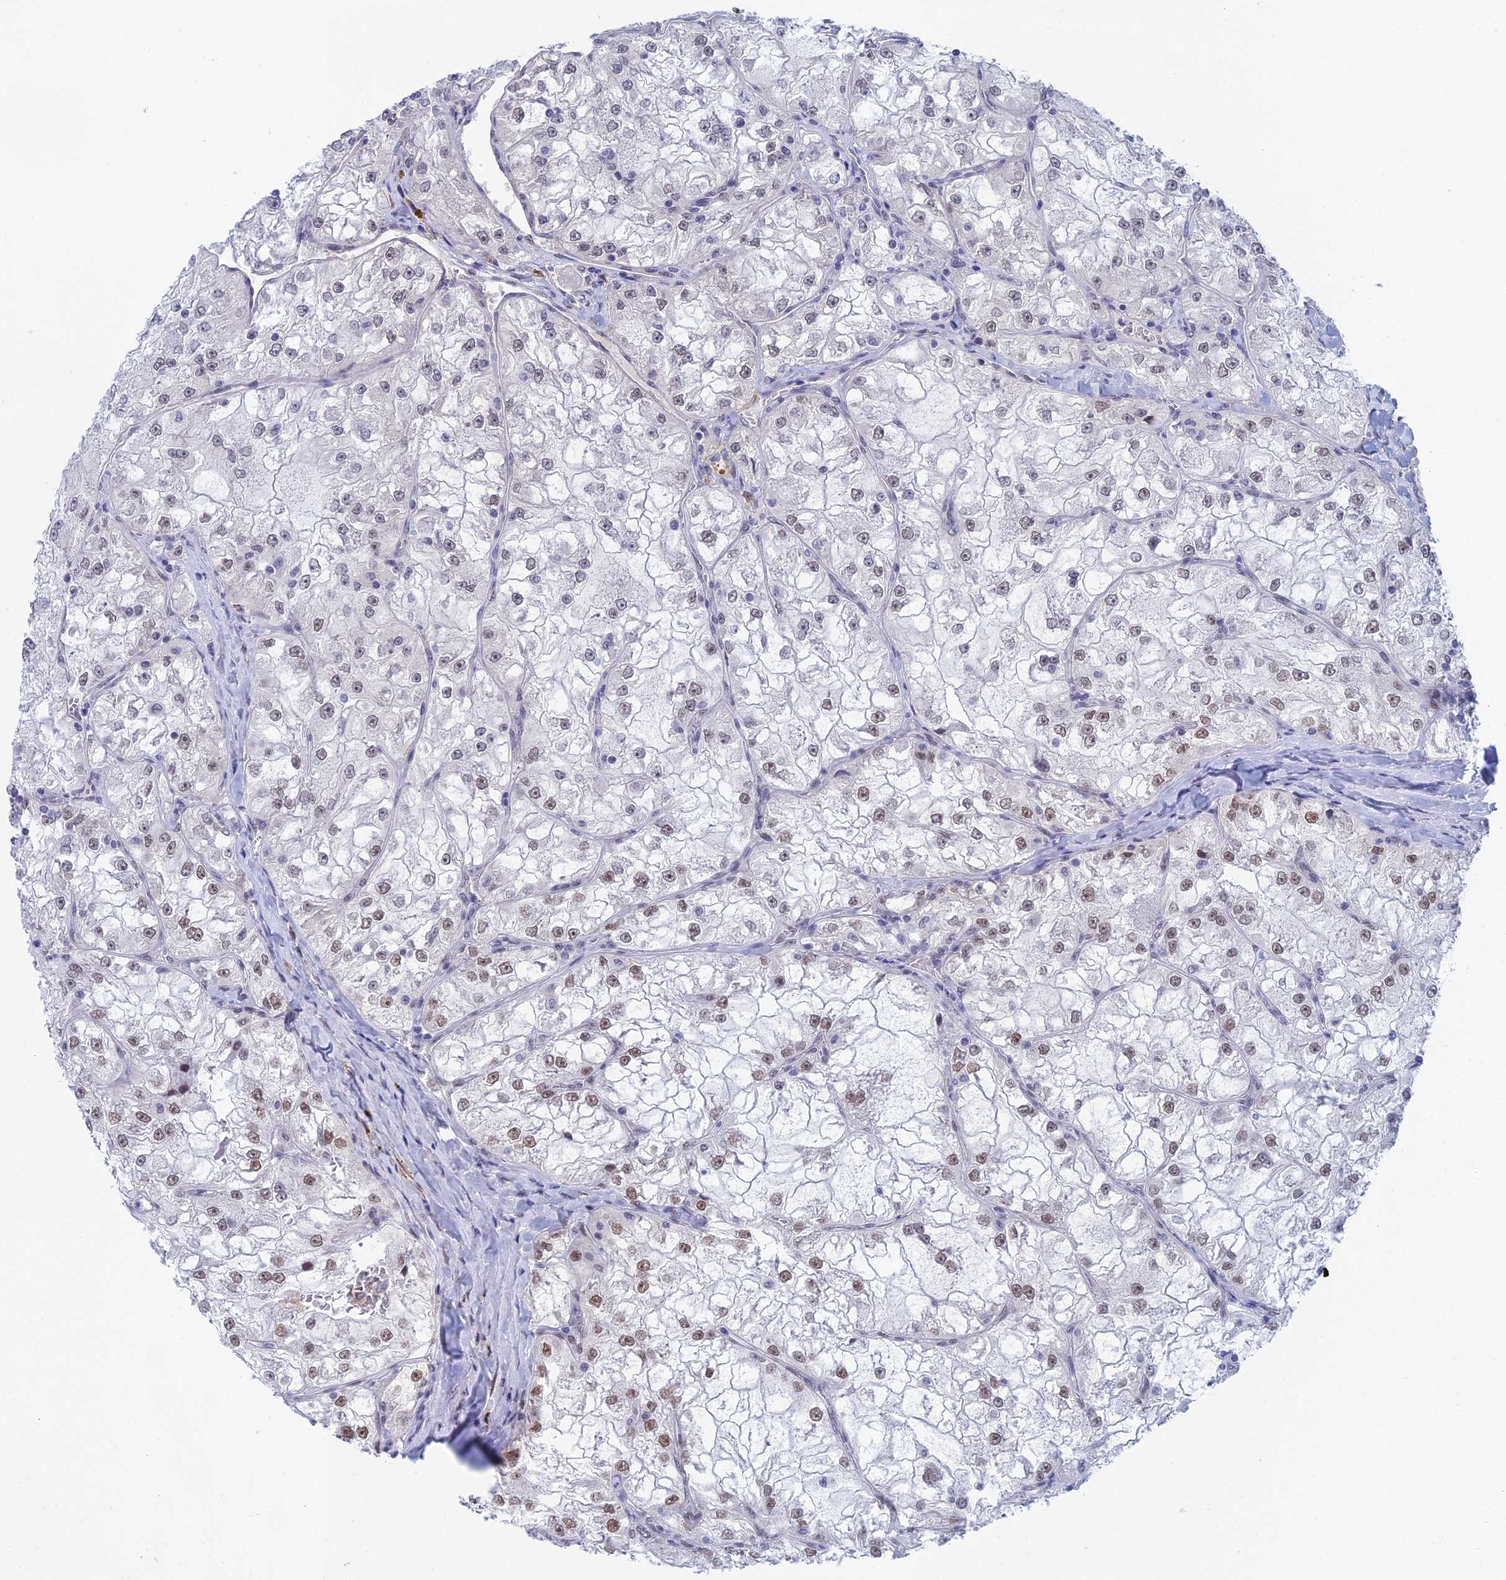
{"staining": {"intensity": "moderate", "quantity": "<25%", "location": "nuclear"}, "tissue": "renal cancer", "cell_type": "Tumor cells", "image_type": "cancer", "snomed": [{"axis": "morphology", "description": "Adenocarcinoma, NOS"}, {"axis": "topography", "description": "Kidney"}], "caption": "There is low levels of moderate nuclear staining in tumor cells of adenocarcinoma (renal), as demonstrated by immunohistochemical staining (brown color).", "gene": "NABP2", "patient": {"sex": "female", "age": 72}}